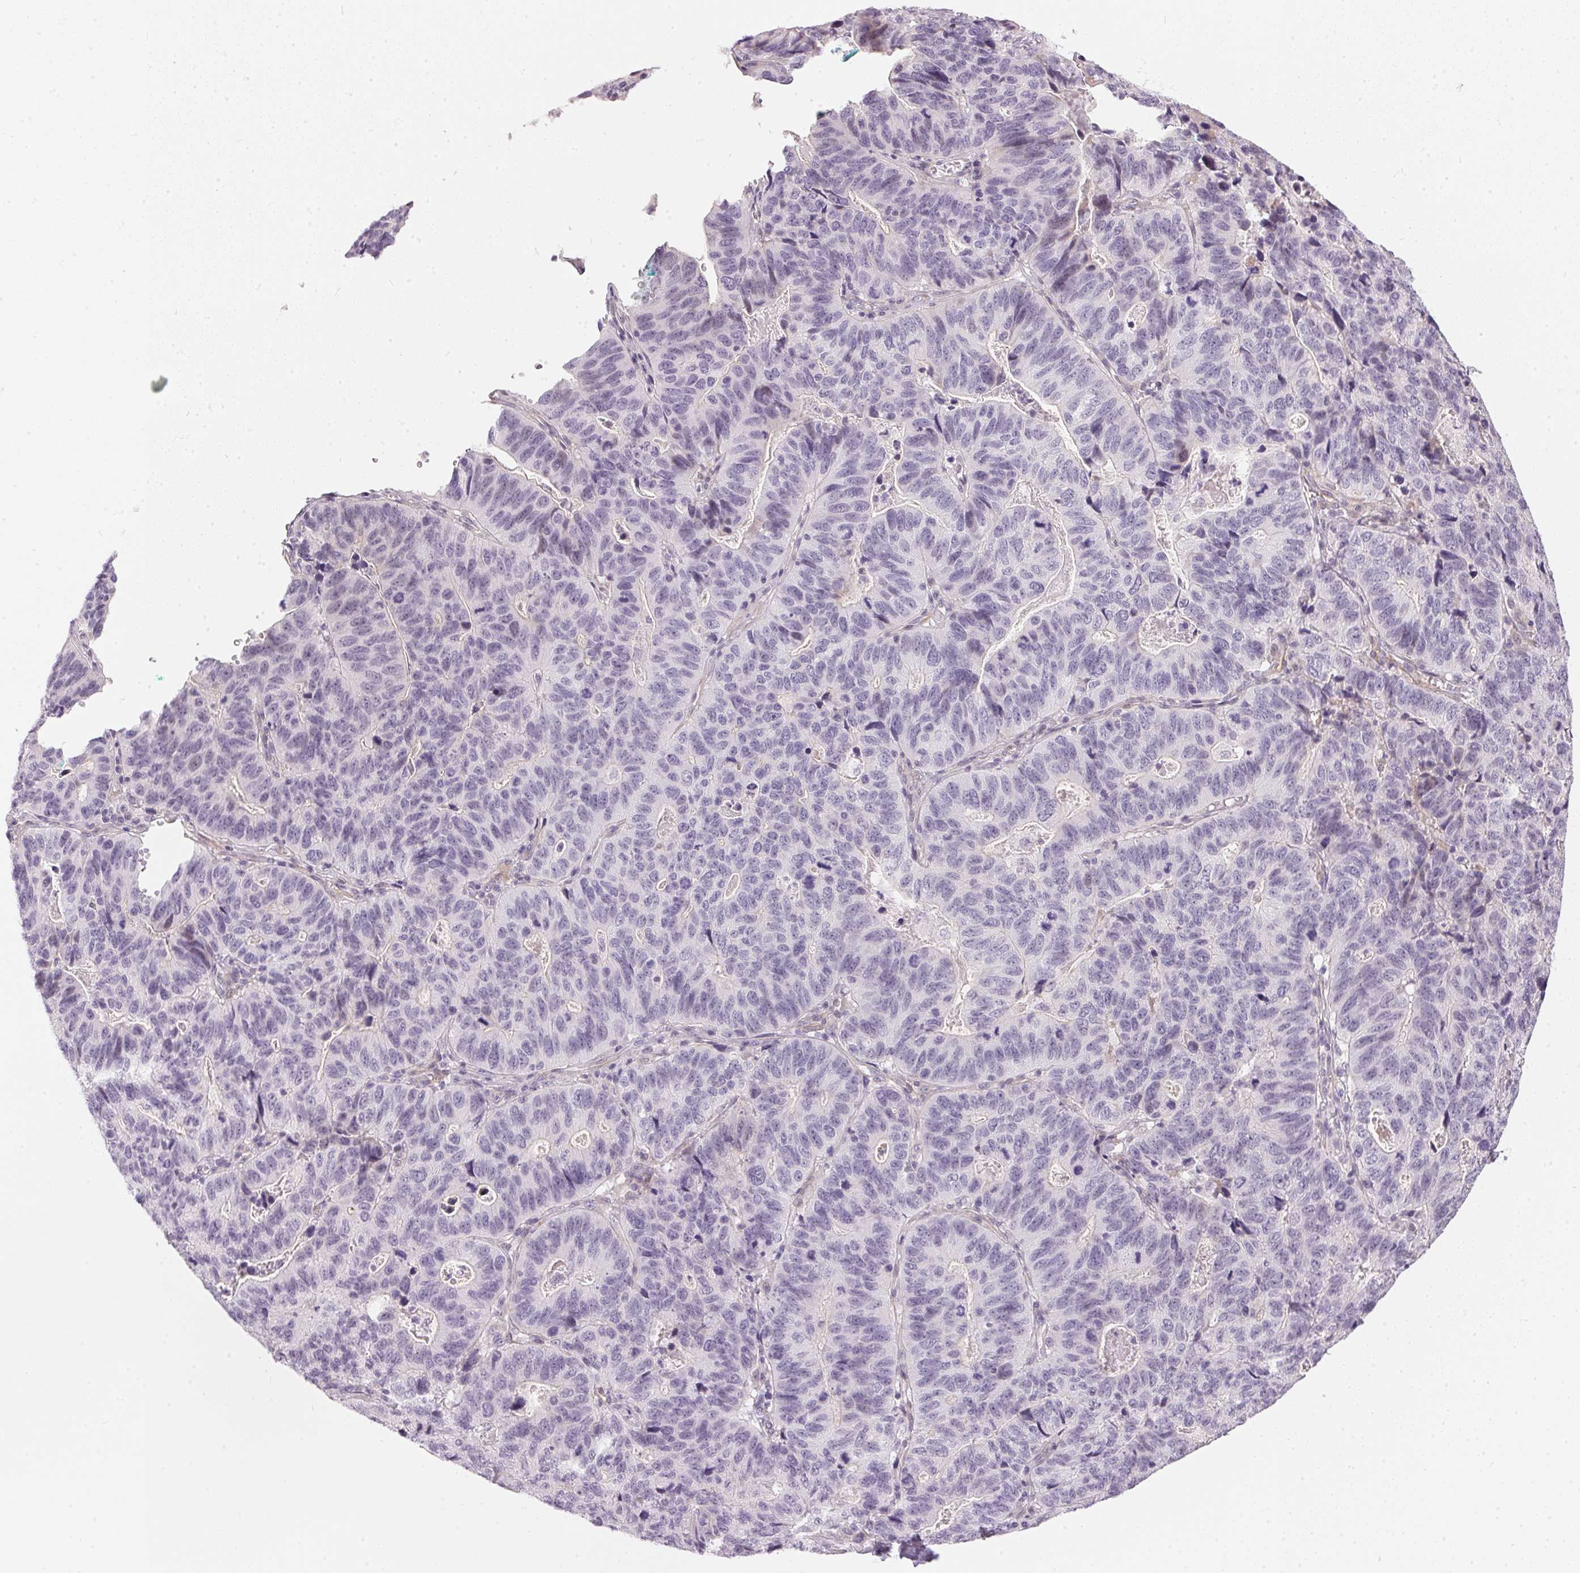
{"staining": {"intensity": "negative", "quantity": "none", "location": "none"}, "tissue": "stomach cancer", "cell_type": "Tumor cells", "image_type": "cancer", "snomed": [{"axis": "morphology", "description": "Adenocarcinoma, NOS"}, {"axis": "topography", "description": "Stomach, upper"}], "caption": "High magnification brightfield microscopy of adenocarcinoma (stomach) stained with DAB (3,3'-diaminobenzidine) (brown) and counterstained with hematoxylin (blue): tumor cells show no significant positivity. The staining was performed using DAB (3,3'-diaminobenzidine) to visualize the protein expression in brown, while the nuclei were stained in blue with hematoxylin (Magnification: 20x).", "gene": "GDAP1L1", "patient": {"sex": "female", "age": 67}}